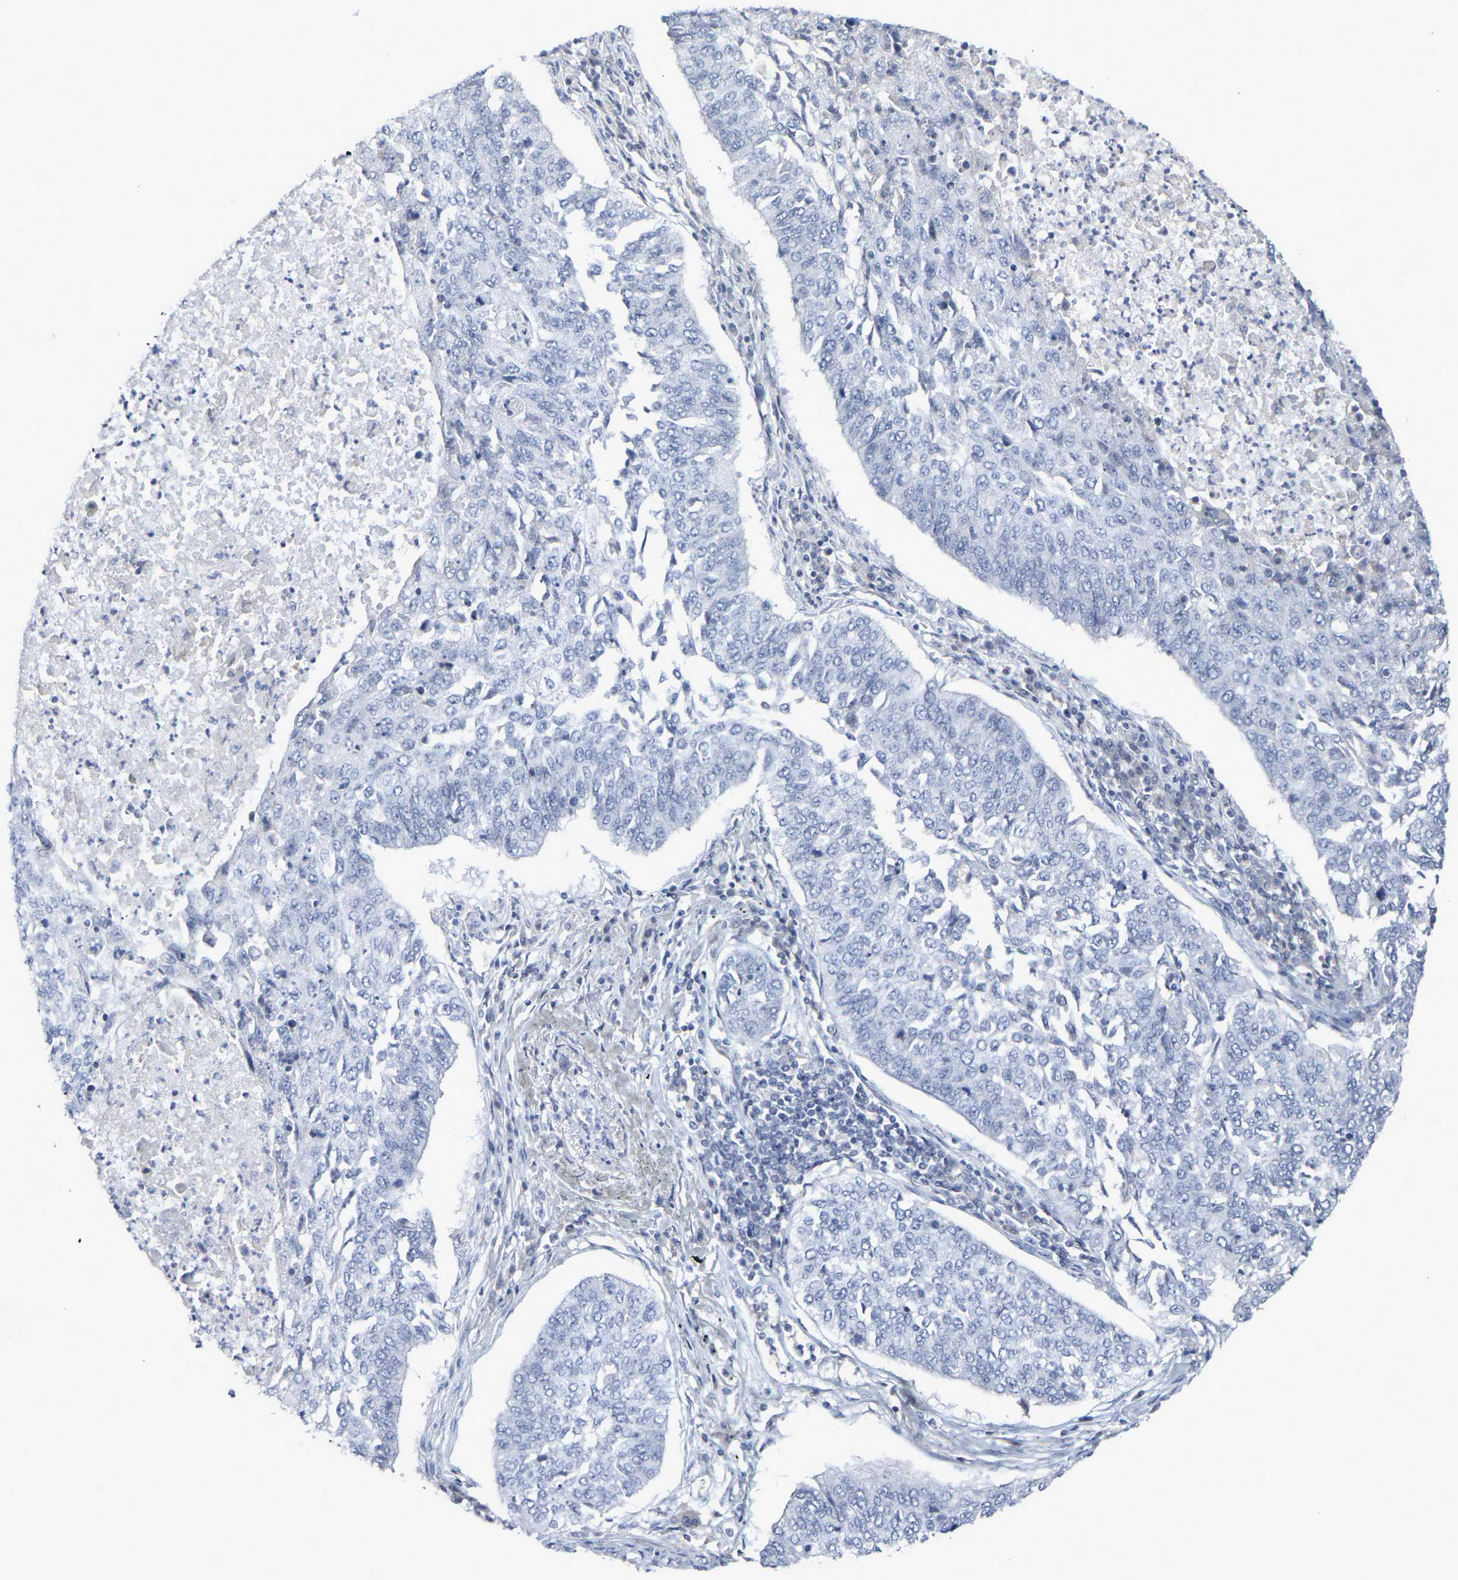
{"staining": {"intensity": "negative", "quantity": "none", "location": "none"}, "tissue": "lung cancer", "cell_type": "Tumor cells", "image_type": "cancer", "snomed": [{"axis": "morphology", "description": "Normal tissue, NOS"}, {"axis": "morphology", "description": "Squamous cell carcinoma, NOS"}, {"axis": "topography", "description": "Cartilage tissue"}, {"axis": "topography", "description": "Bronchus"}, {"axis": "topography", "description": "Lung"}], "caption": "This photomicrograph is of lung squamous cell carcinoma stained with IHC to label a protein in brown with the nuclei are counter-stained blue. There is no staining in tumor cells. Nuclei are stained in blue.", "gene": "GNAS", "patient": {"sex": "female", "age": 49}}